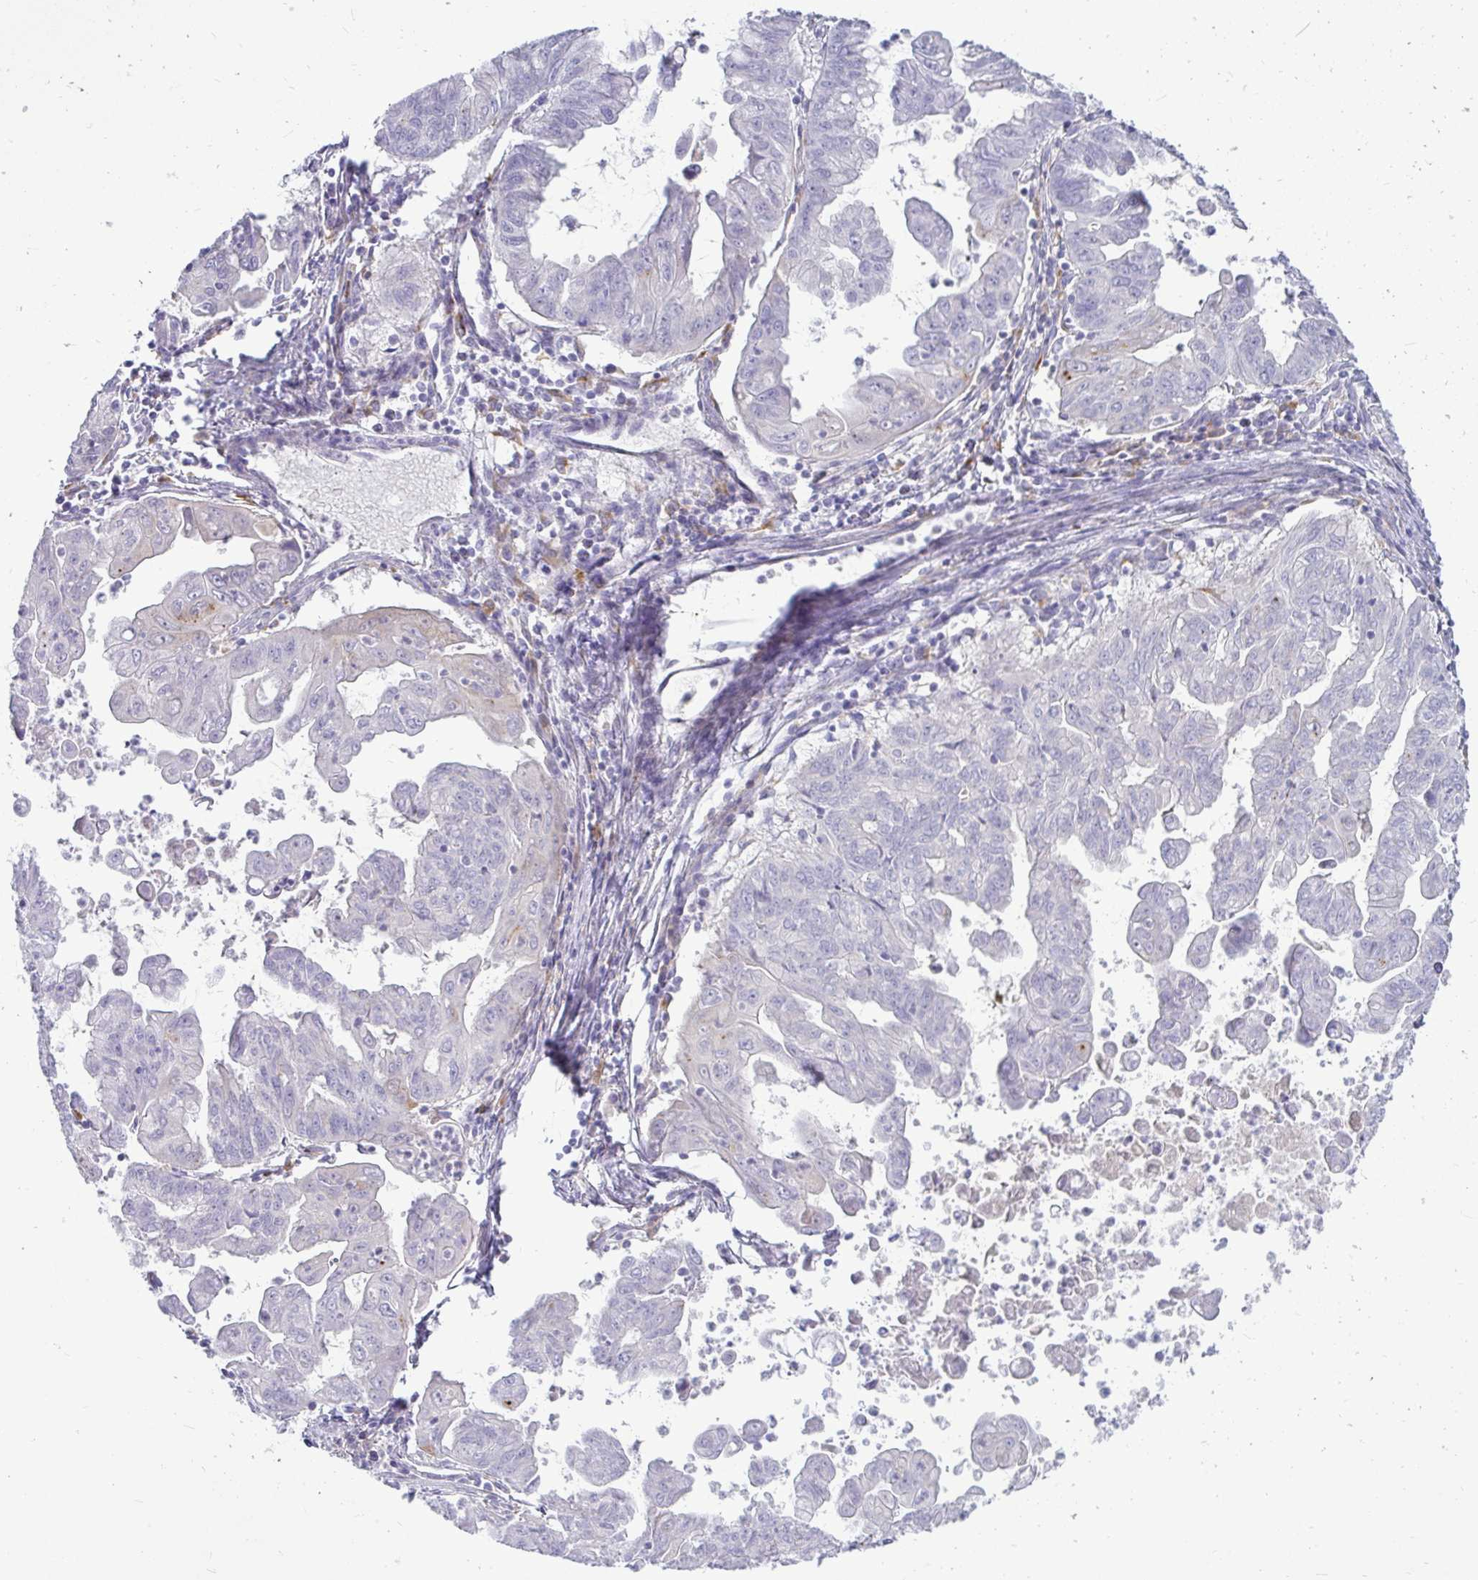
{"staining": {"intensity": "negative", "quantity": "none", "location": "none"}, "tissue": "stomach cancer", "cell_type": "Tumor cells", "image_type": "cancer", "snomed": [{"axis": "morphology", "description": "Adenocarcinoma, NOS"}, {"axis": "topography", "description": "Stomach, upper"}], "caption": "Tumor cells show no significant staining in stomach cancer. Nuclei are stained in blue.", "gene": "CTSZ", "patient": {"sex": "male", "age": 80}}